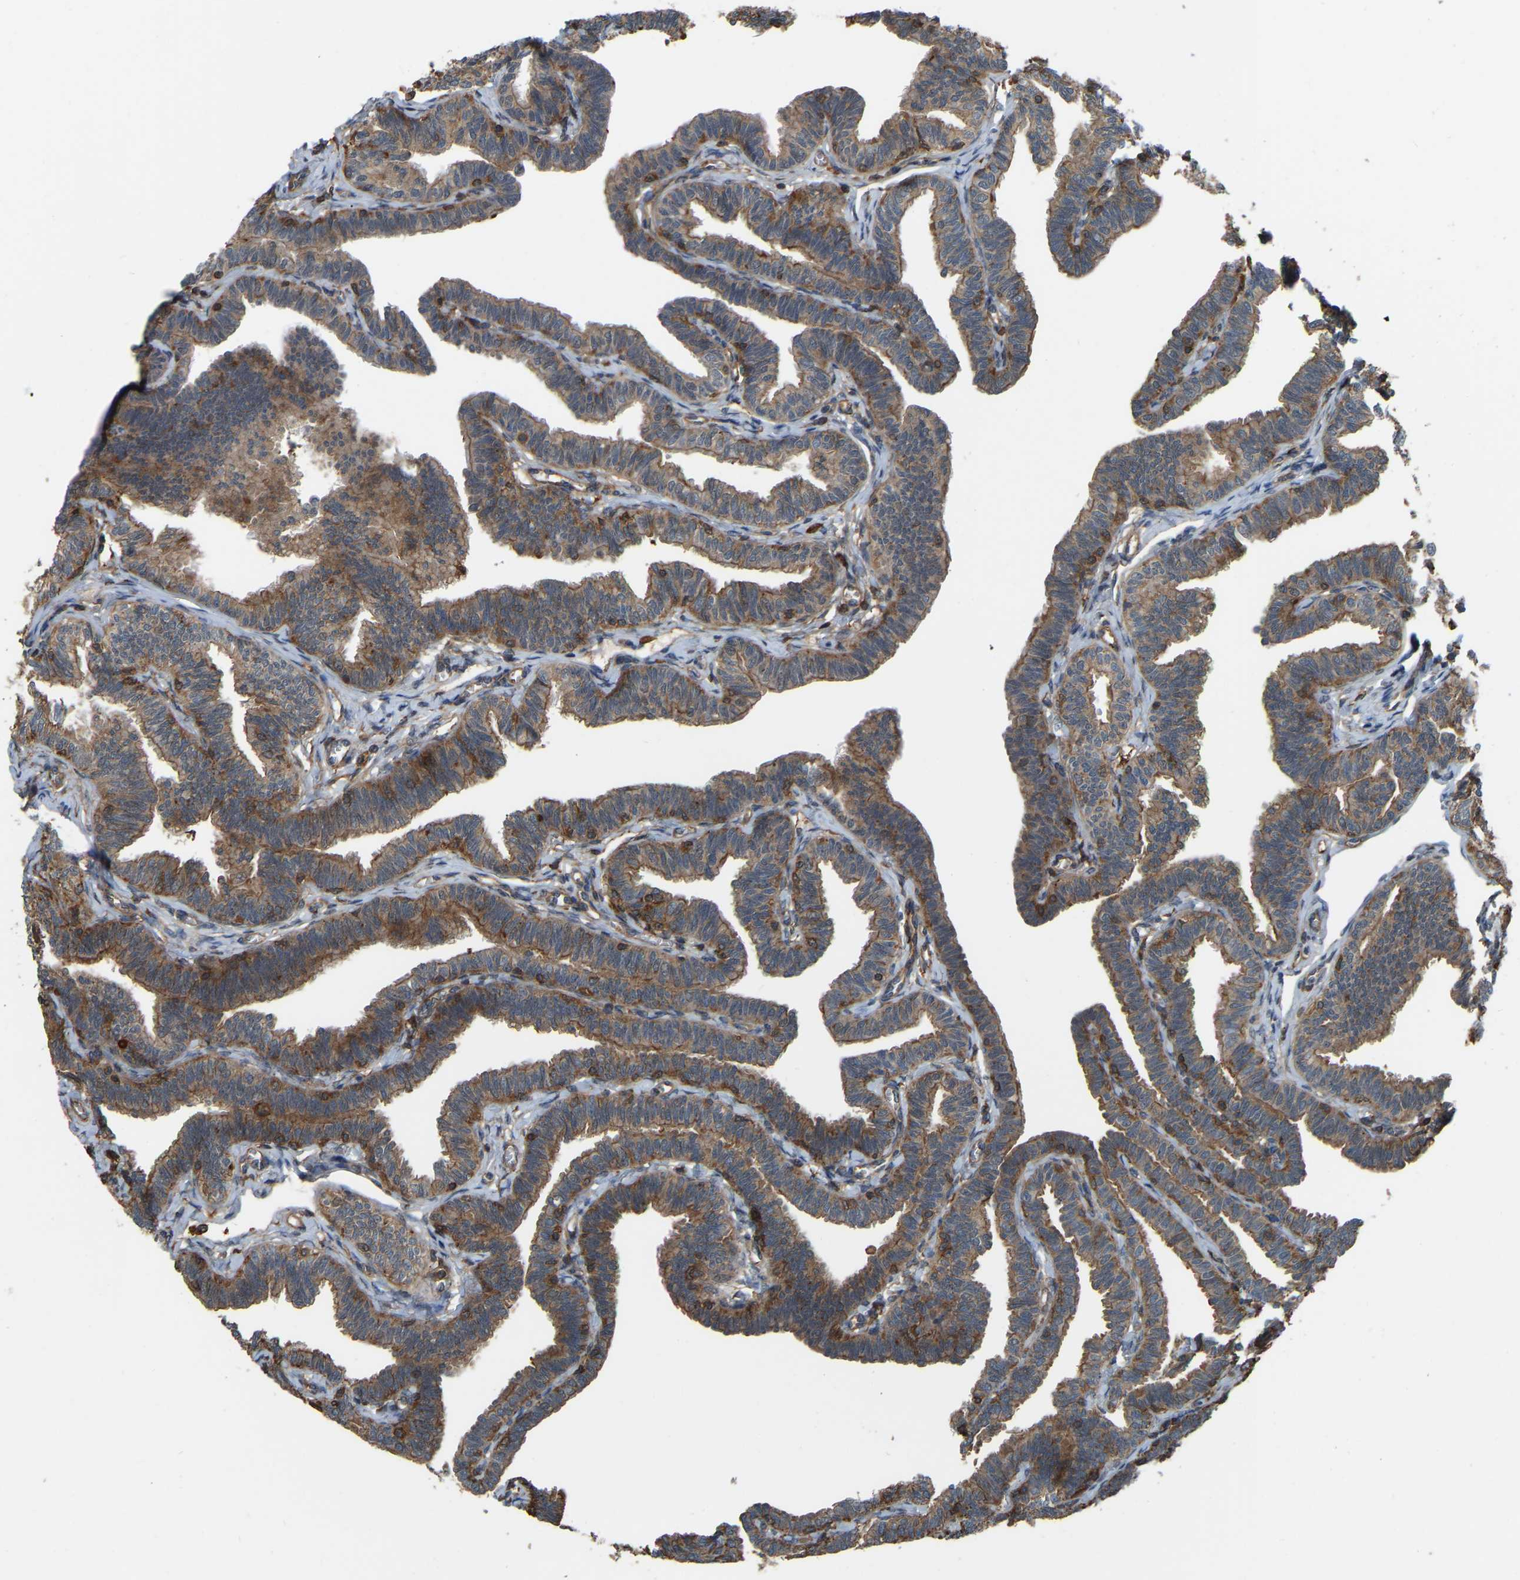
{"staining": {"intensity": "moderate", "quantity": ">75%", "location": "cytoplasmic/membranous"}, "tissue": "fallopian tube", "cell_type": "Glandular cells", "image_type": "normal", "snomed": [{"axis": "morphology", "description": "Normal tissue, NOS"}, {"axis": "topography", "description": "Fallopian tube"}, {"axis": "topography", "description": "Ovary"}], "caption": "Fallopian tube stained with DAB immunohistochemistry demonstrates medium levels of moderate cytoplasmic/membranous staining in approximately >75% of glandular cells. Using DAB (brown) and hematoxylin (blue) stains, captured at high magnification using brightfield microscopy.", "gene": "SAMD9L", "patient": {"sex": "female", "age": 23}}